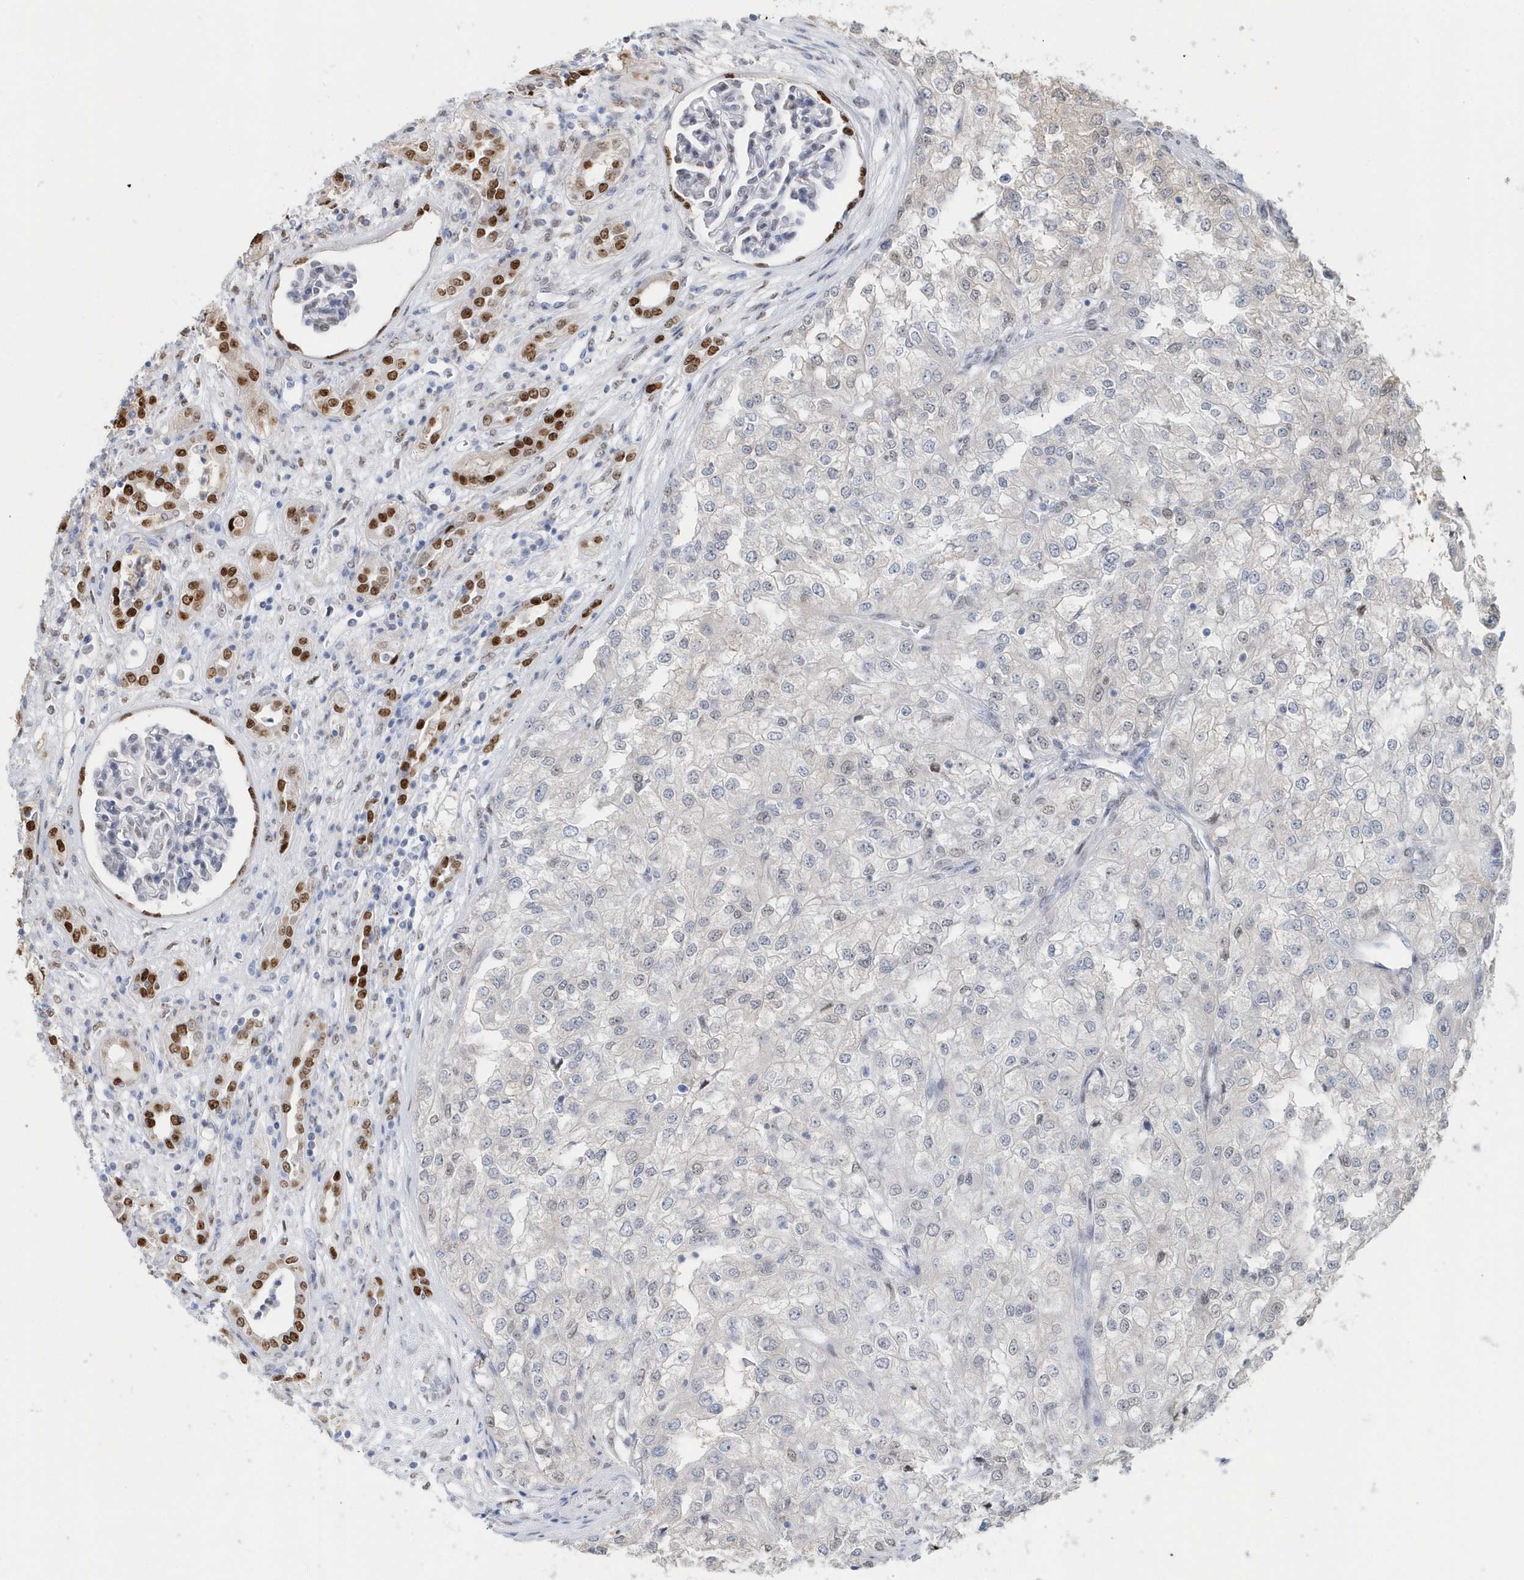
{"staining": {"intensity": "weak", "quantity": "<25%", "location": "cytoplasmic/membranous,nuclear"}, "tissue": "renal cancer", "cell_type": "Tumor cells", "image_type": "cancer", "snomed": [{"axis": "morphology", "description": "Adenocarcinoma, NOS"}, {"axis": "topography", "description": "Kidney"}], "caption": "High power microscopy photomicrograph of an IHC histopathology image of renal cancer (adenocarcinoma), revealing no significant expression in tumor cells.", "gene": "MACROH2A2", "patient": {"sex": "female", "age": 54}}